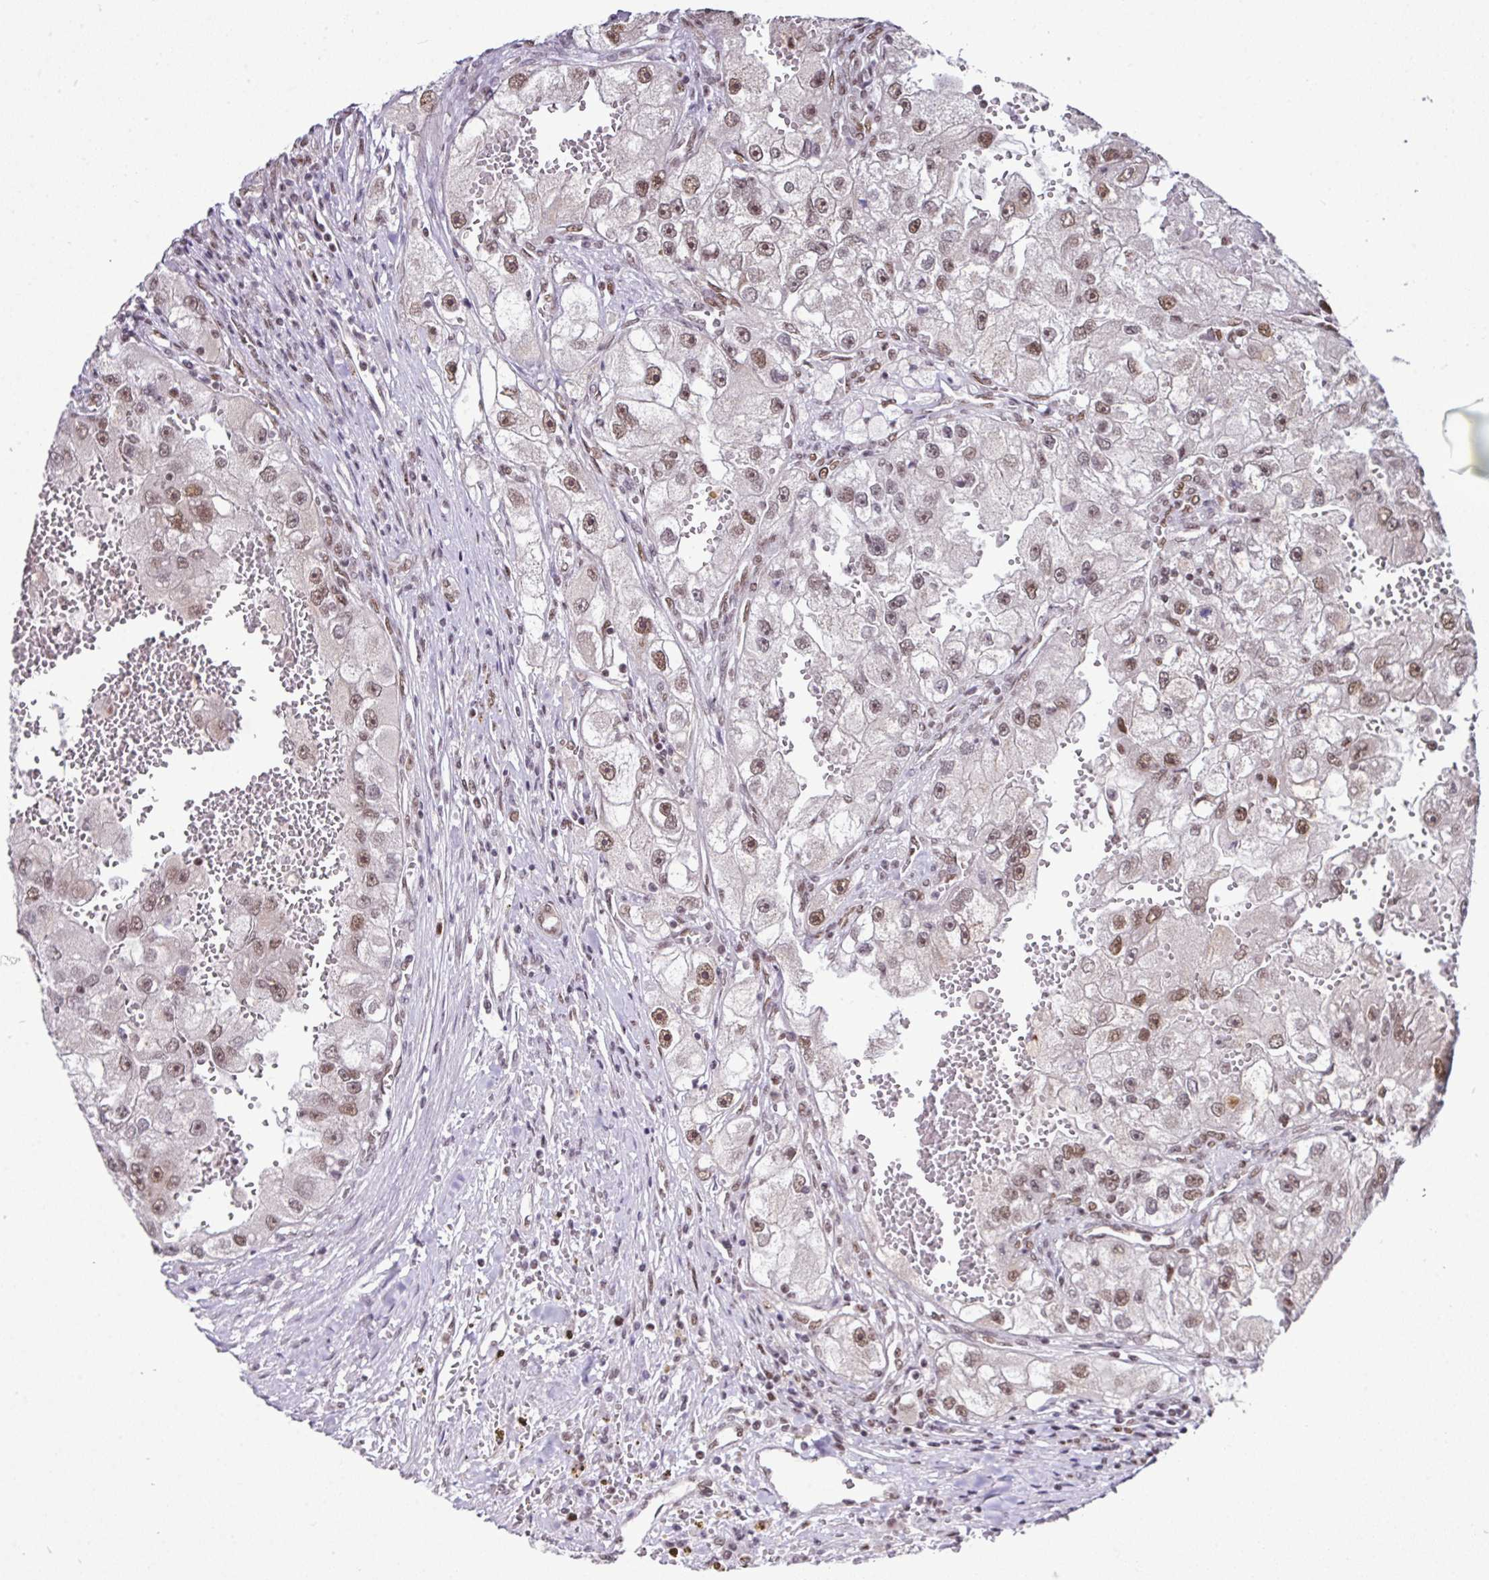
{"staining": {"intensity": "moderate", "quantity": ">75%", "location": "nuclear"}, "tissue": "renal cancer", "cell_type": "Tumor cells", "image_type": "cancer", "snomed": [{"axis": "morphology", "description": "Adenocarcinoma, NOS"}, {"axis": "topography", "description": "Kidney"}], "caption": "Immunohistochemical staining of human renal cancer (adenocarcinoma) reveals medium levels of moderate nuclear protein staining in about >75% of tumor cells. (DAB IHC with brightfield microscopy, high magnification).", "gene": "PGAP4", "patient": {"sex": "male", "age": 63}}